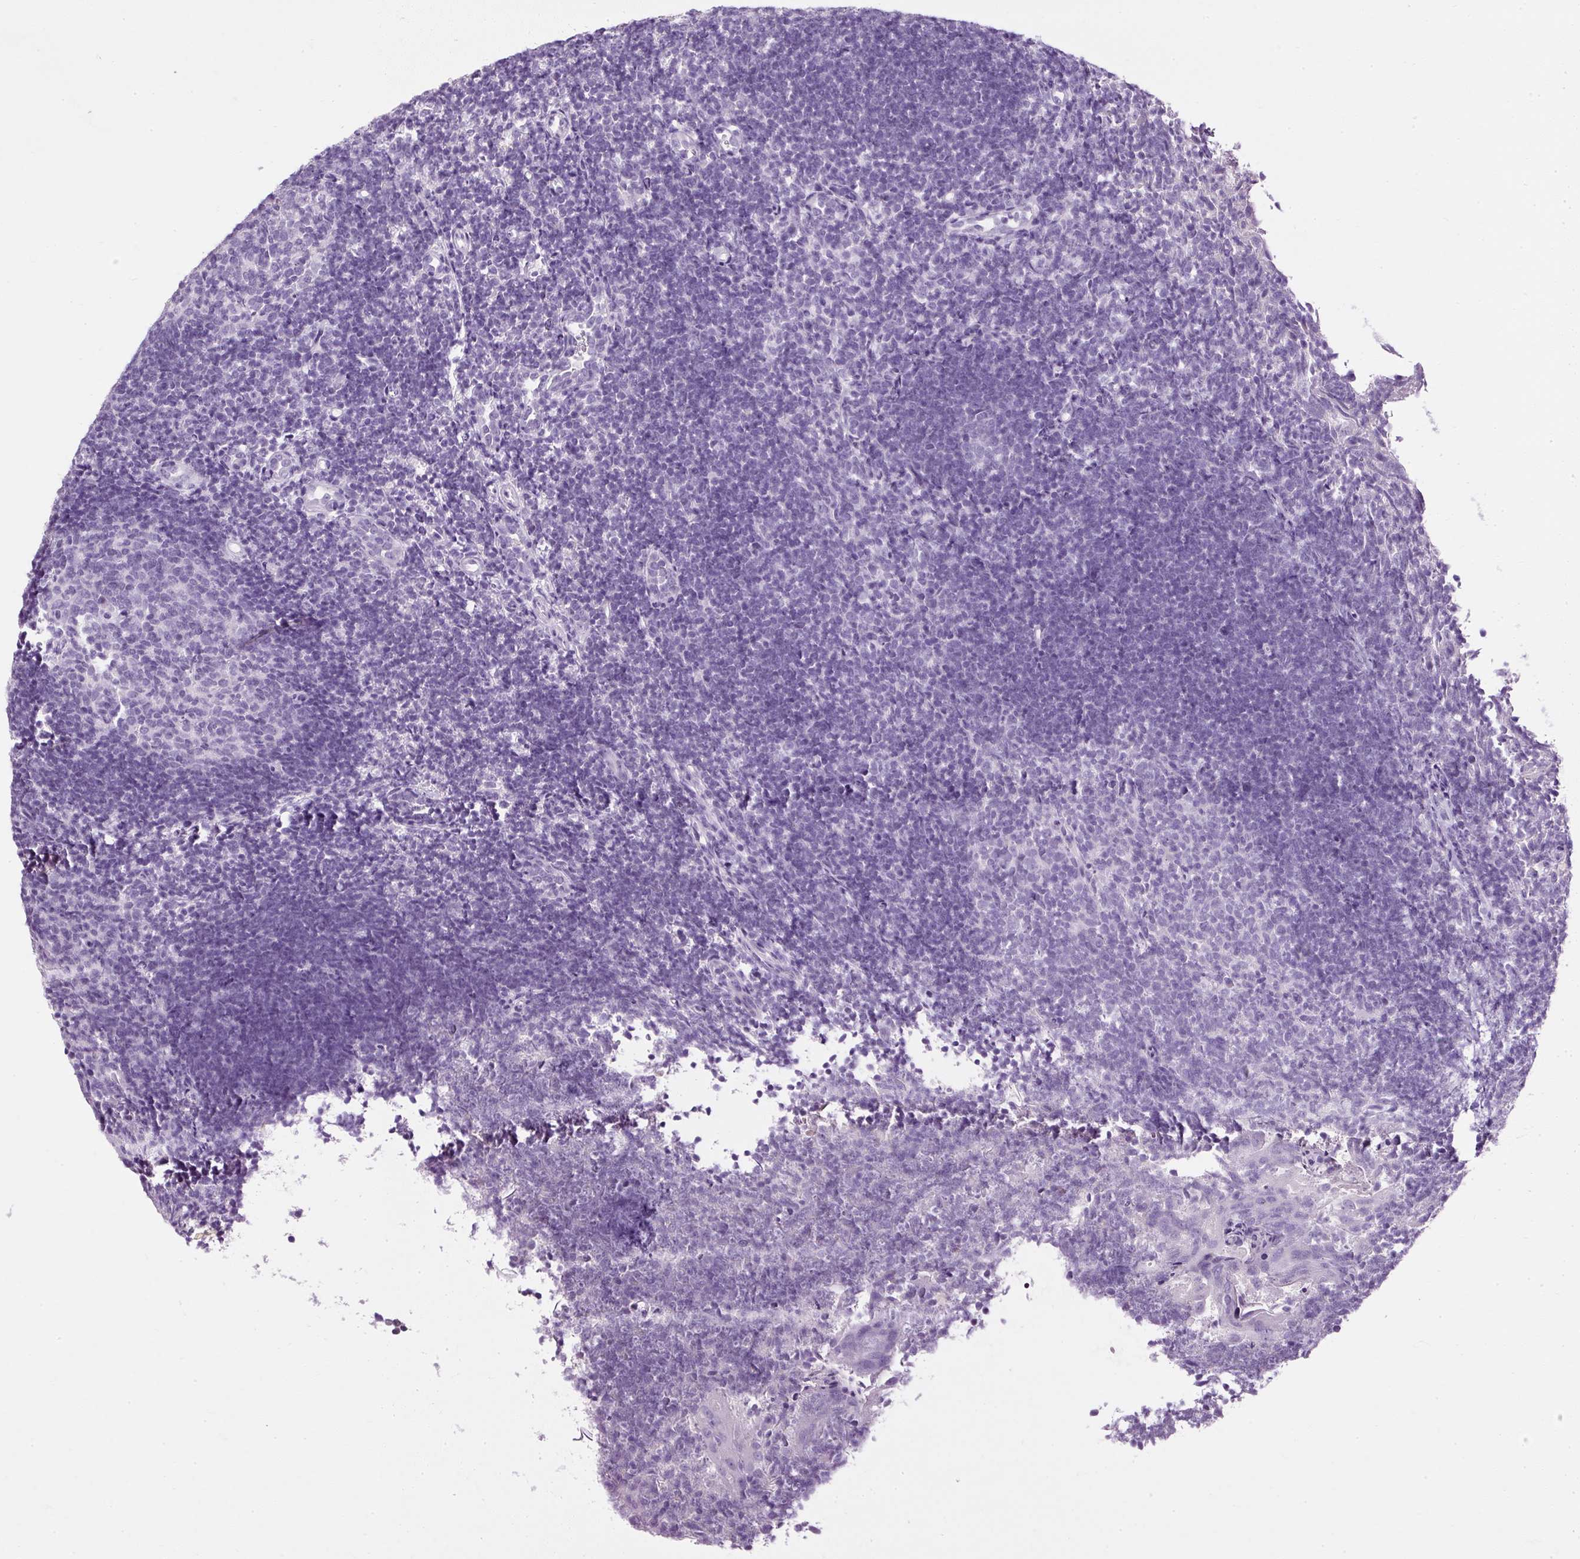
{"staining": {"intensity": "negative", "quantity": "none", "location": "none"}, "tissue": "tonsil", "cell_type": "Germinal center cells", "image_type": "normal", "snomed": [{"axis": "morphology", "description": "Normal tissue, NOS"}, {"axis": "topography", "description": "Tonsil"}], "caption": "The histopathology image displays no staining of germinal center cells in benign tonsil.", "gene": "ATP2A1", "patient": {"sex": "female", "age": 10}}